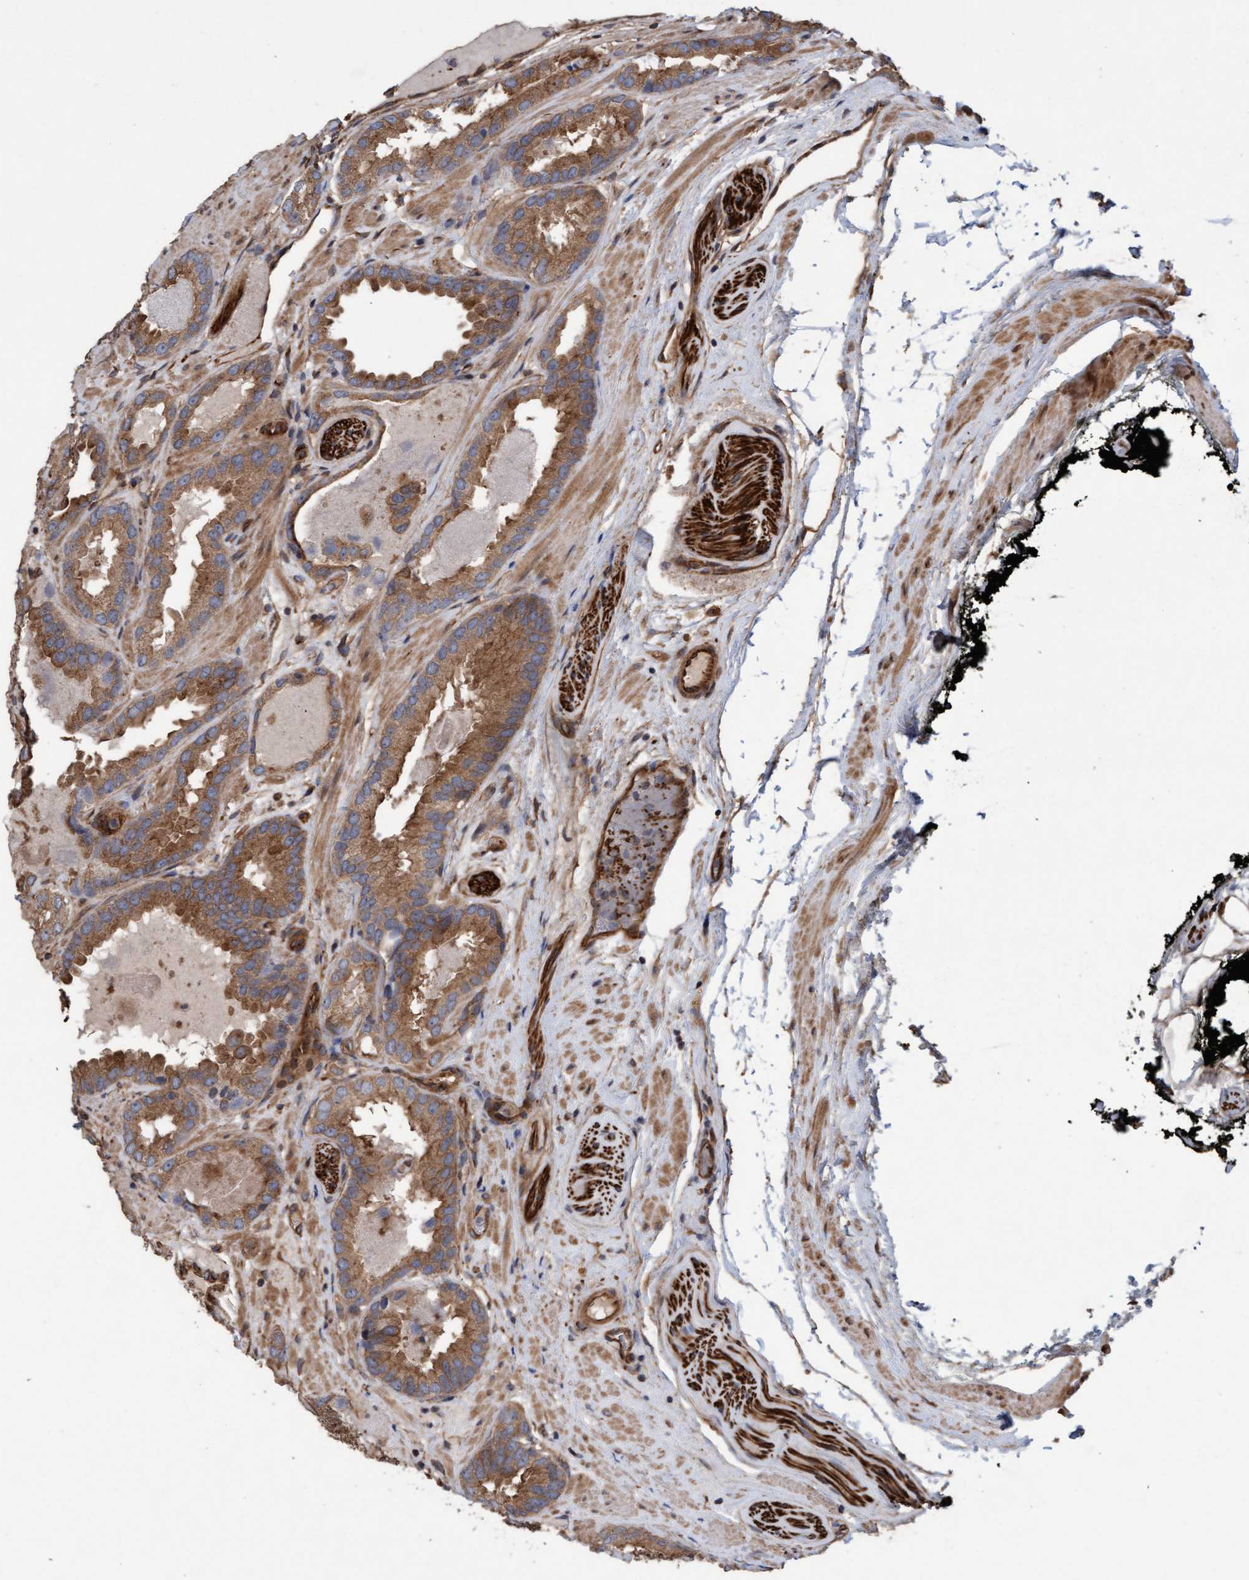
{"staining": {"intensity": "moderate", "quantity": ">75%", "location": "cytoplasmic/membranous"}, "tissue": "prostate cancer", "cell_type": "Tumor cells", "image_type": "cancer", "snomed": [{"axis": "morphology", "description": "Adenocarcinoma, Low grade"}, {"axis": "topography", "description": "Prostate"}], "caption": "Tumor cells show medium levels of moderate cytoplasmic/membranous positivity in approximately >75% of cells in prostate cancer (low-grade adenocarcinoma).", "gene": "CDC42EP4", "patient": {"sex": "male", "age": 51}}